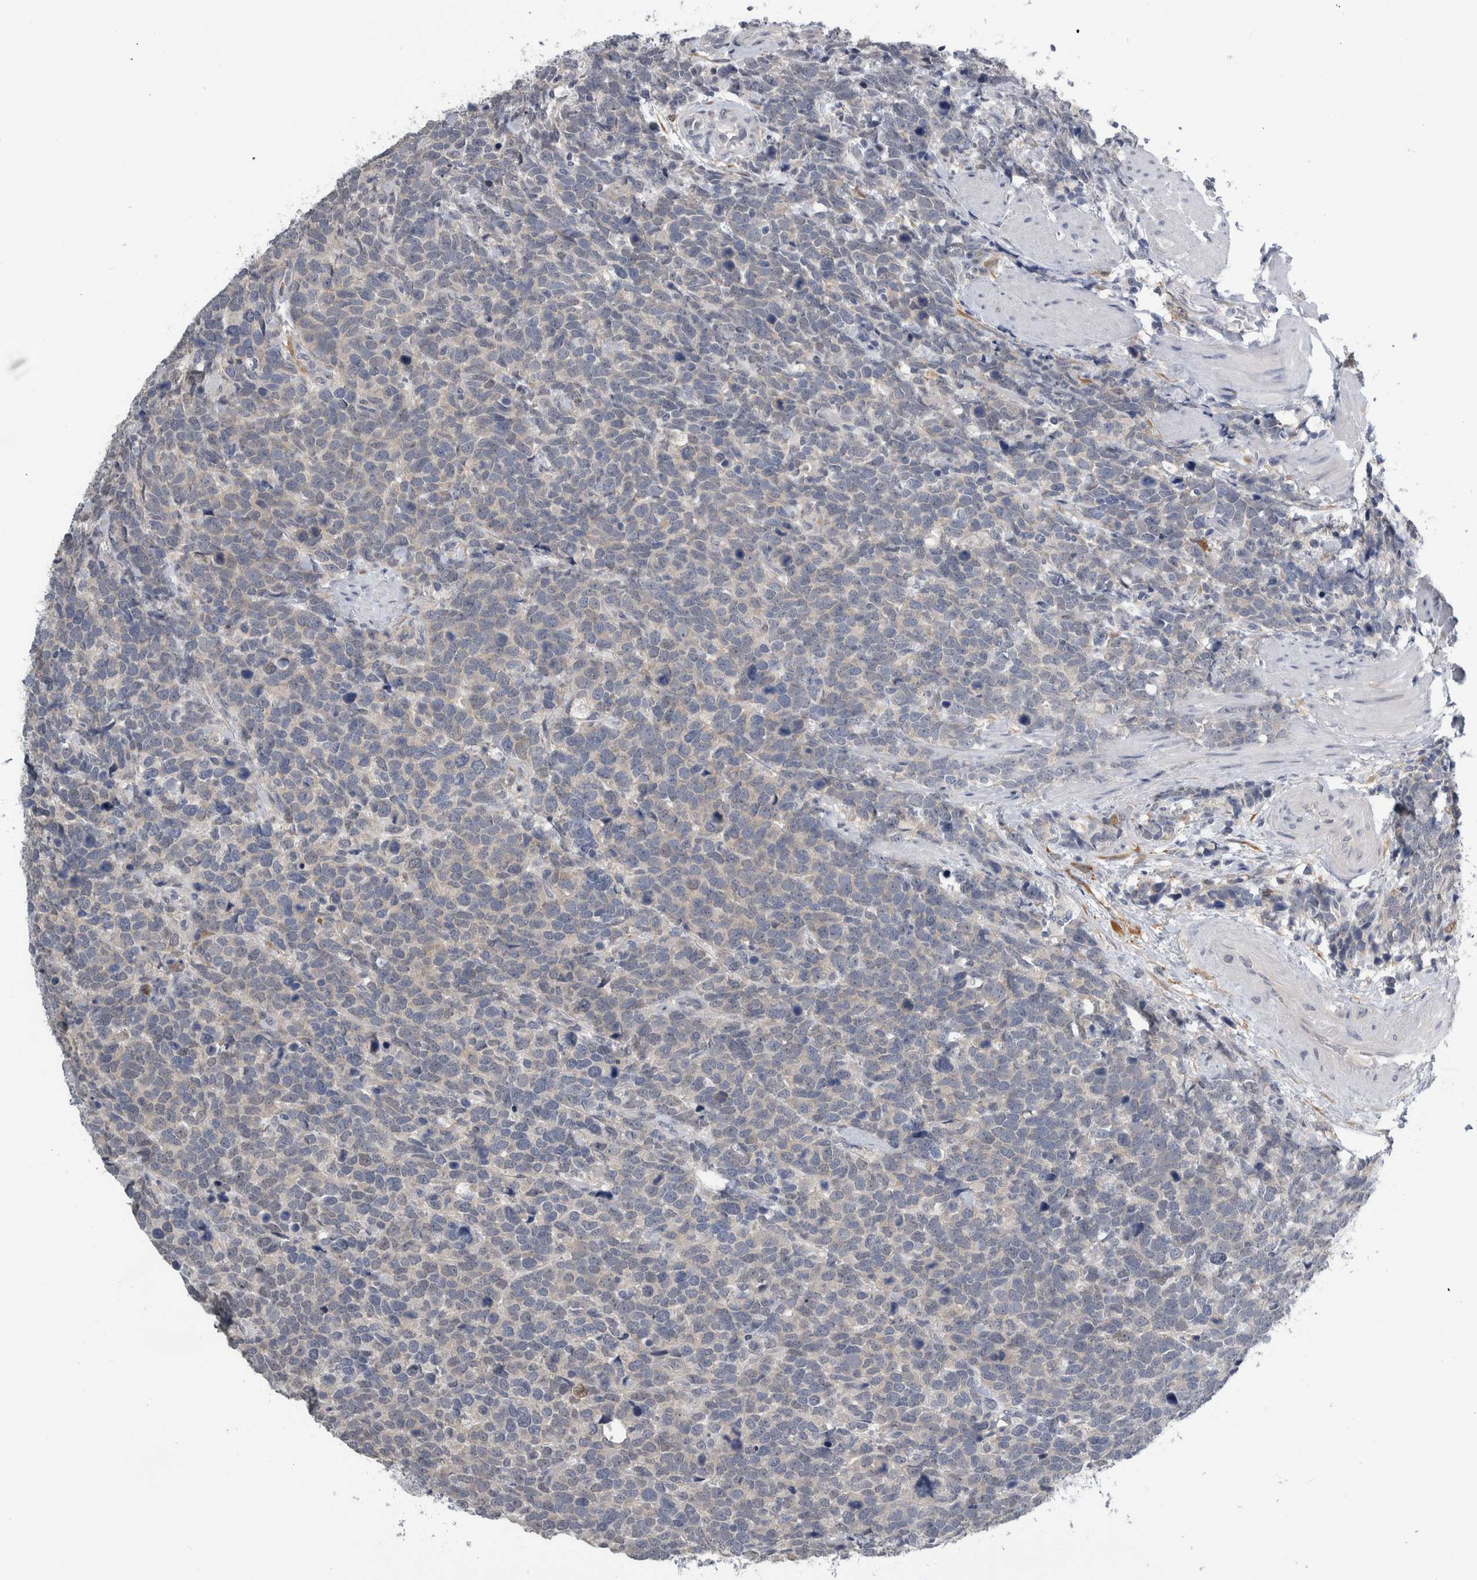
{"staining": {"intensity": "negative", "quantity": "none", "location": "none"}, "tissue": "urothelial cancer", "cell_type": "Tumor cells", "image_type": "cancer", "snomed": [{"axis": "morphology", "description": "Urothelial carcinoma, High grade"}, {"axis": "topography", "description": "Urinary bladder"}], "caption": "Immunohistochemical staining of urothelial cancer reveals no significant staining in tumor cells.", "gene": "COL14A1", "patient": {"sex": "female", "age": 82}}